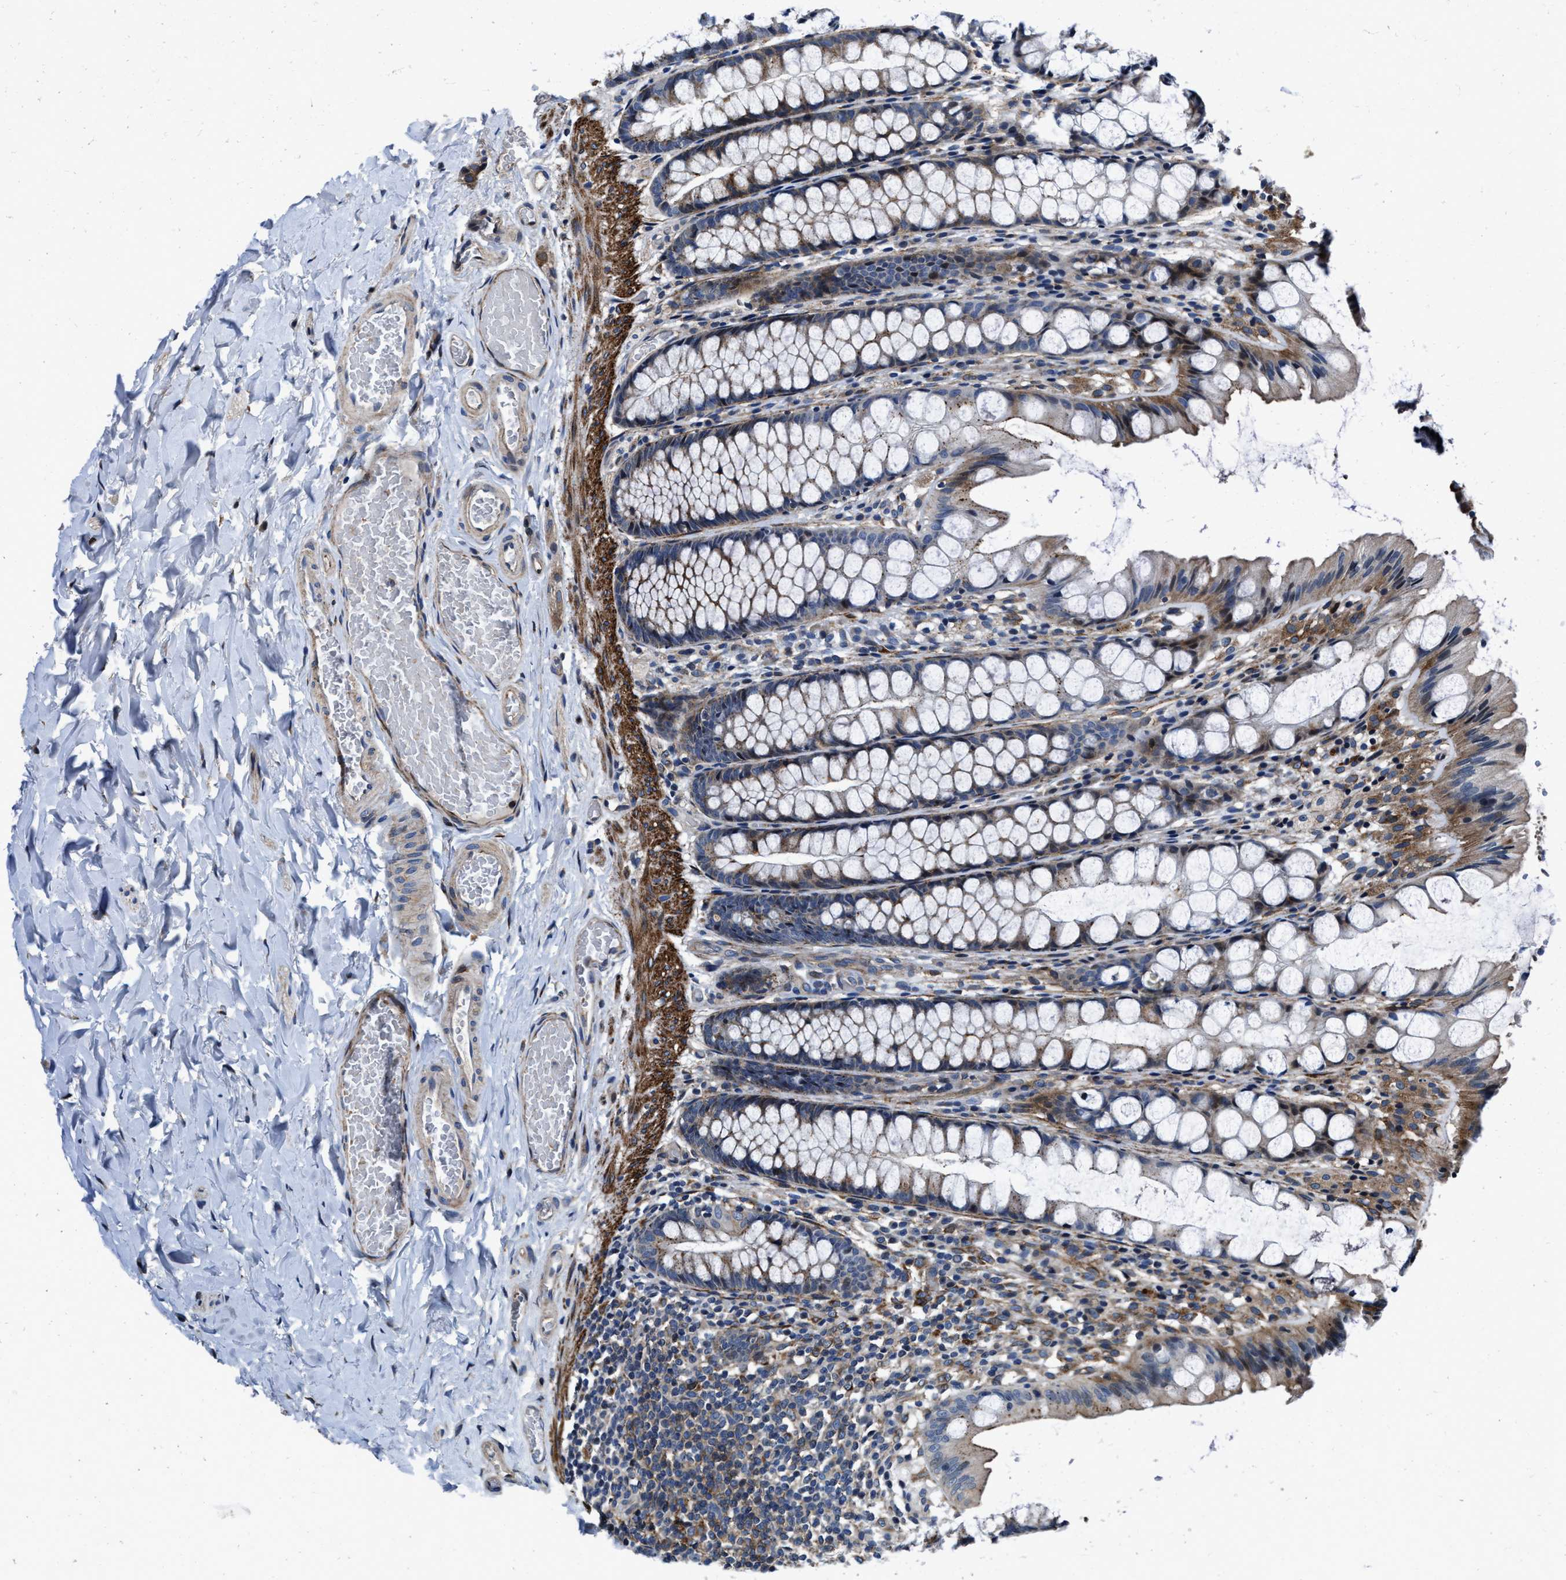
{"staining": {"intensity": "moderate", "quantity": "25%-75%", "location": "cytoplasmic/membranous"}, "tissue": "colon", "cell_type": "Endothelial cells", "image_type": "normal", "snomed": [{"axis": "morphology", "description": "Normal tissue, NOS"}, {"axis": "topography", "description": "Colon"}], "caption": "The micrograph displays a brown stain indicating the presence of a protein in the cytoplasmic/membranous of endothelial cells in colon.", "gene": "C2orf66", "patient": {"sex": "male", "age": 47}}